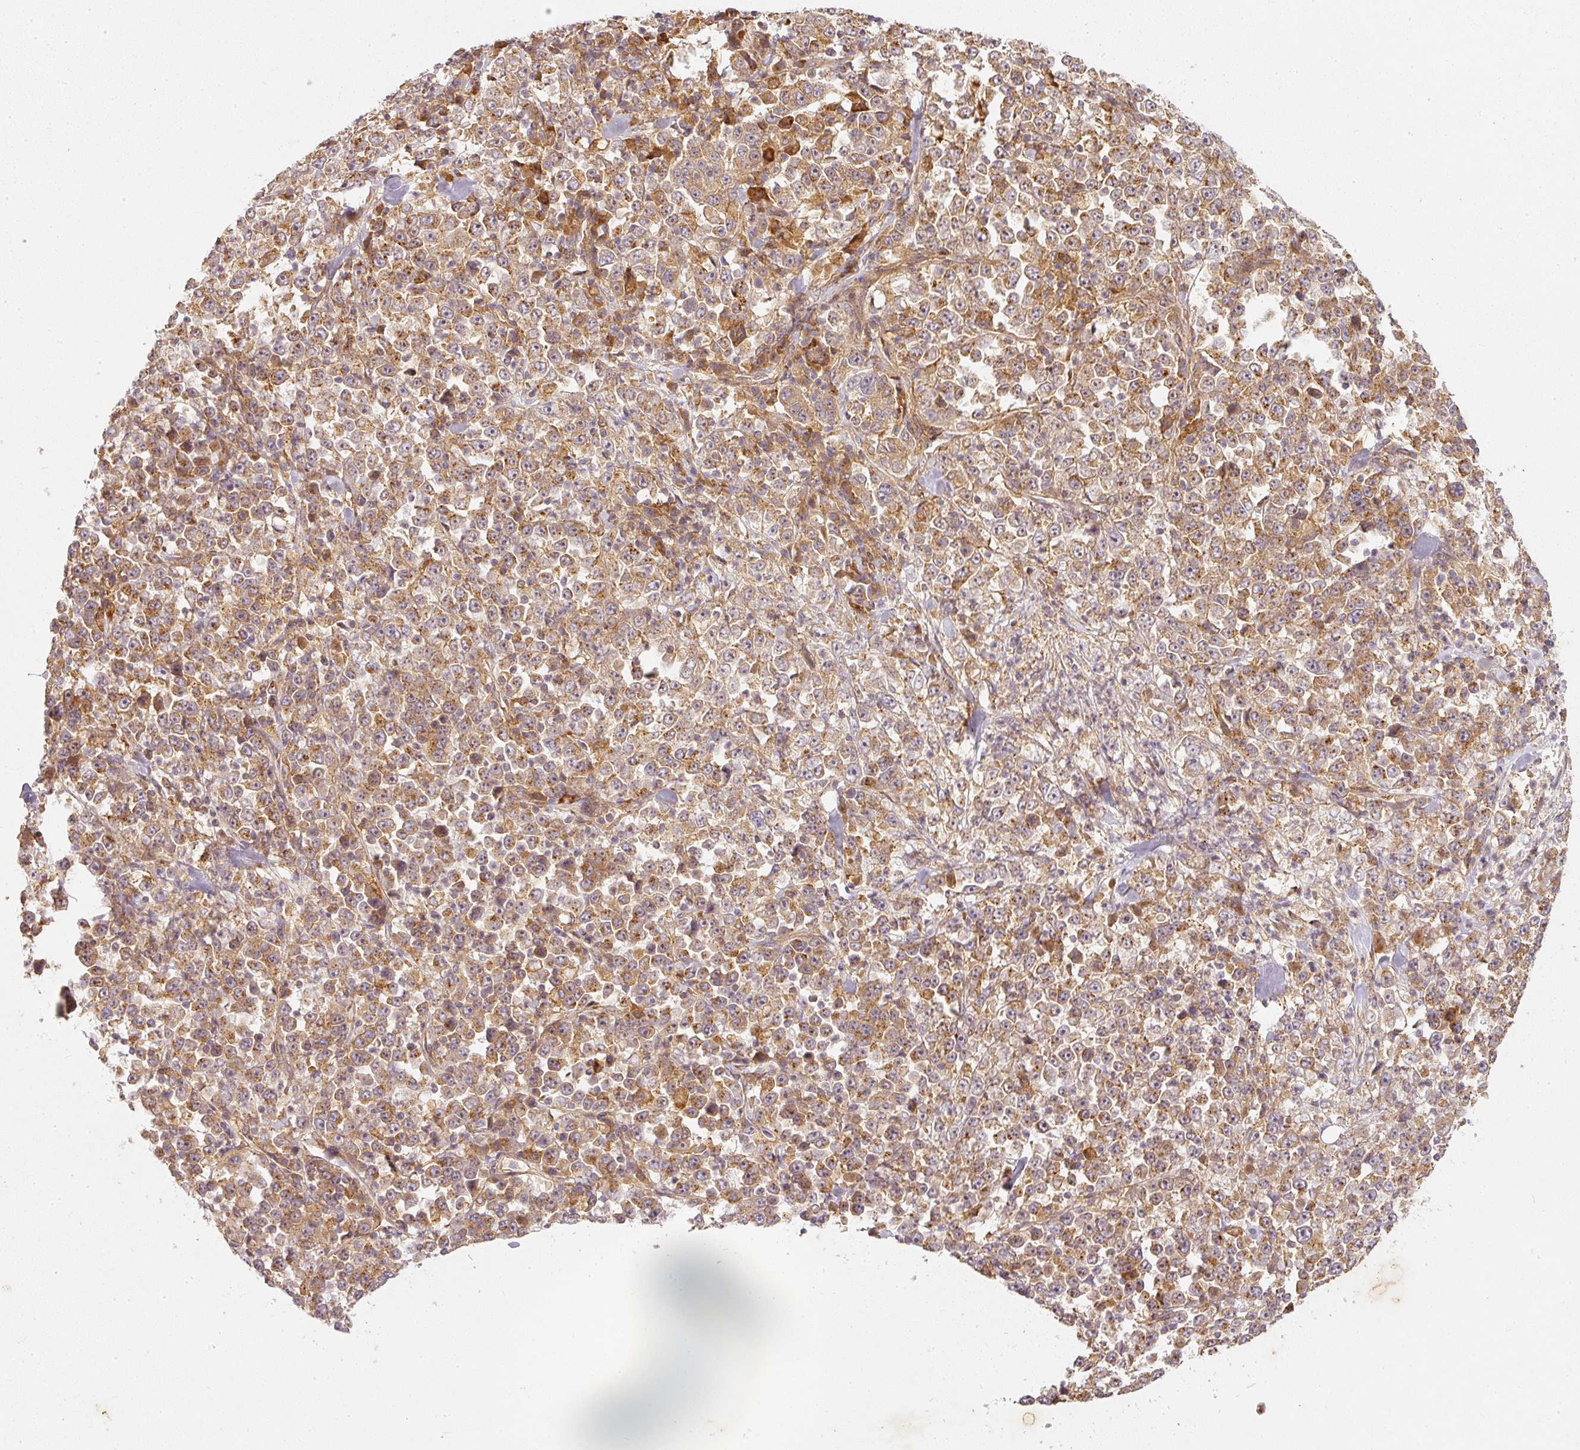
{"staining": {"intensity": "moderate", "quantity": ">75%", "location": "cytoplasmic/membranous"}, "tissue": "stomach cancer", "cell_type": "Tumor cells", "image_type": "cancer", "snomed": [{"axis": "morphology", "description": "Normal tissue, NOS"}, {"axis": "morphology", "description": "Adenocarcinoma, NOS"}, {"axis": "topography", "description": "Stomach, upper"}, {"axis": "topography", "description": "Stomach"}], "caption": "Protein analysis of stomach adenocarcinoma tissue demonstrates moderate cytoplasmic/membranous positivity in approximately >75% of tumor cells. Immunohistochemistry (ihc) stains the protein of interest in brown and the nuclei are stained blue.", "gene": "ZNF580", "patient": {"sex": "male", "age": 59}}